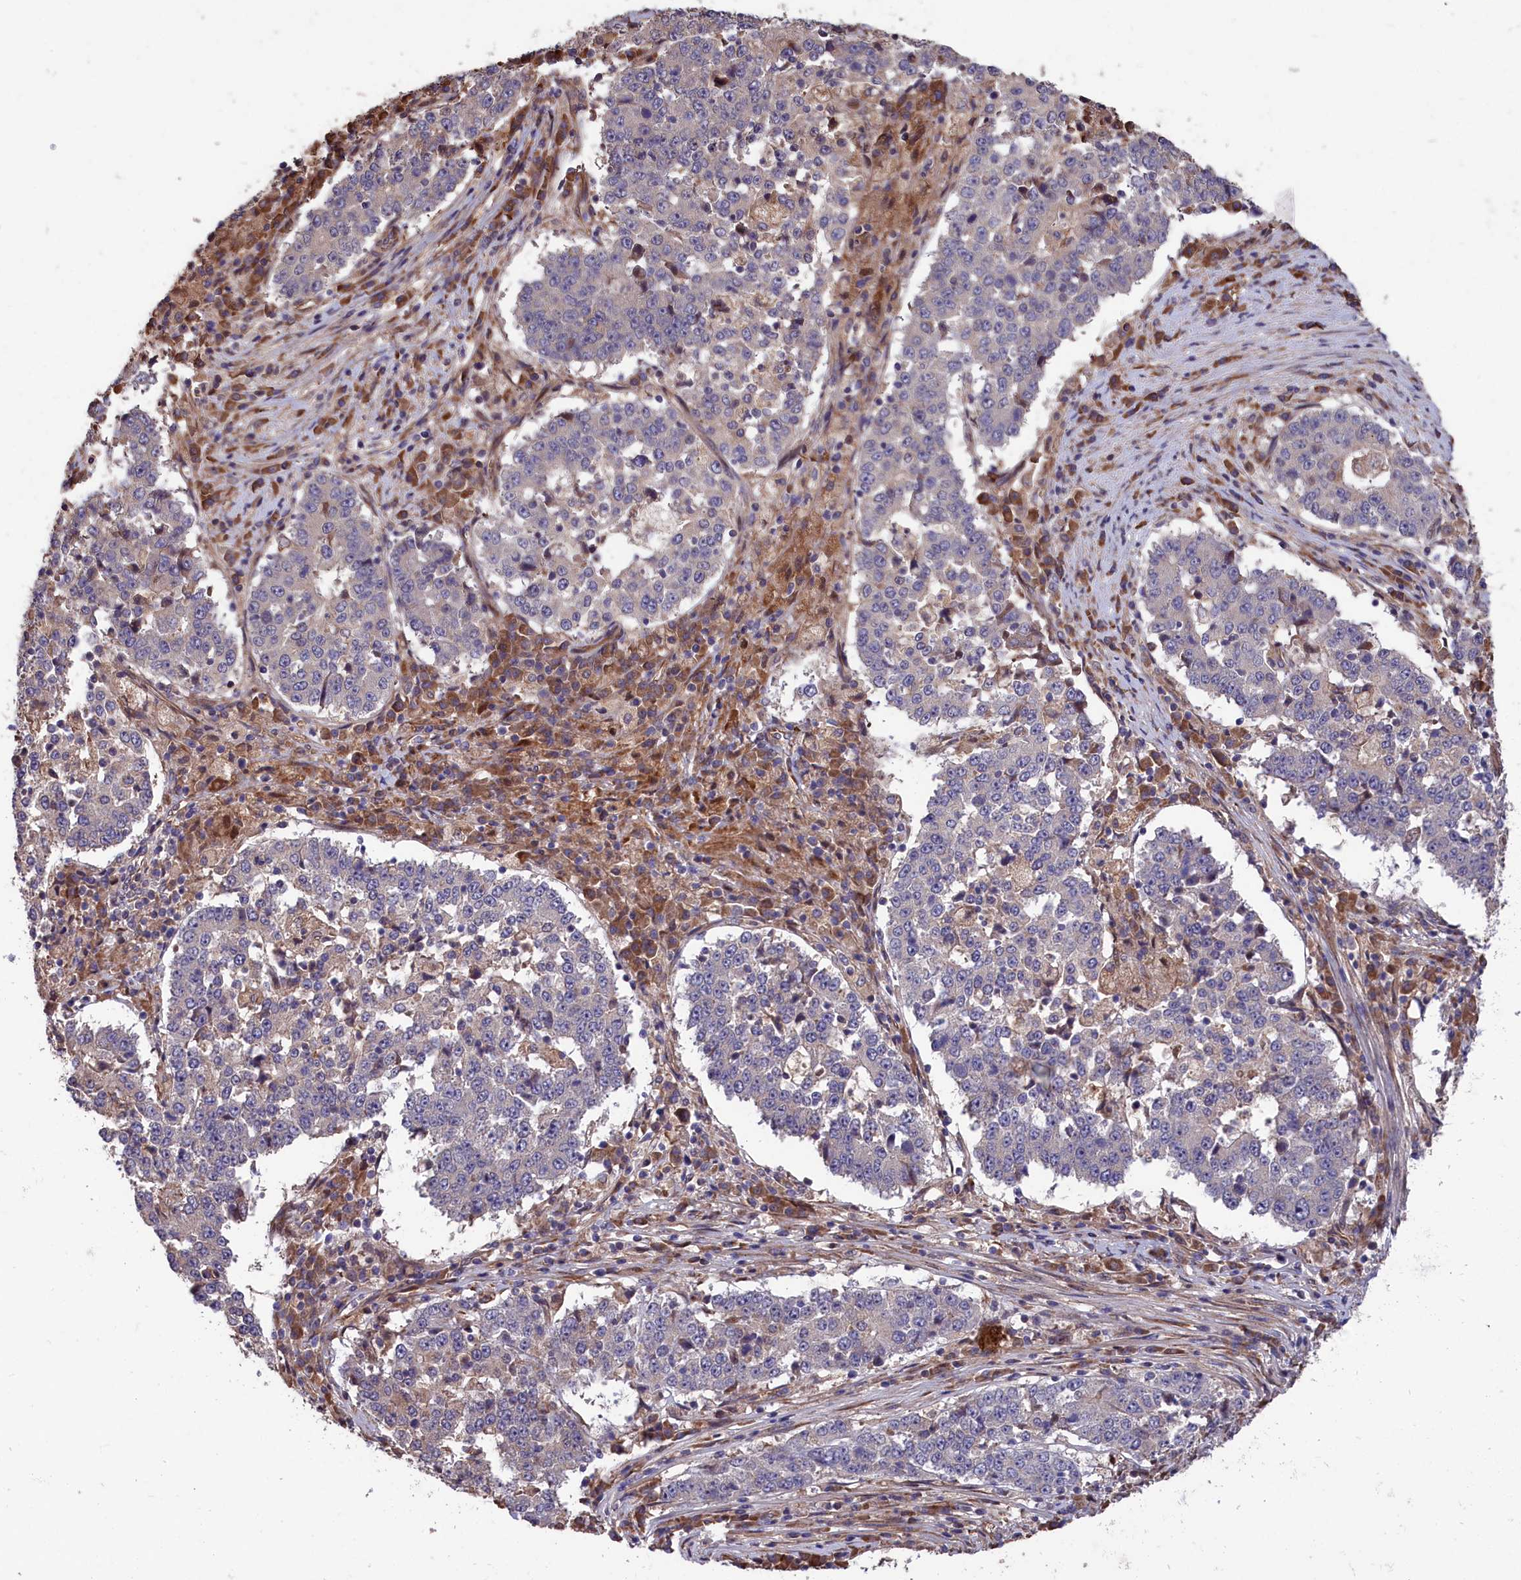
{"staining": {"intensity": "negative", "quantity": "none", "location": "none"}, "tissue": "stomach cancer", "cell_type": "Tumor cells", "image_type": "cancer", "snomed": [{"axis": "morphology", "description": "Adenocarcinoma, NOS"}, {"axis": "topography", "description": "Stomach"}], "caption": "Tumor cells are negative for brown protein staining in adenocarcinoma (stomach).", "gene": "GREB1L", "patient": {"sex": "male", "age": 59}}